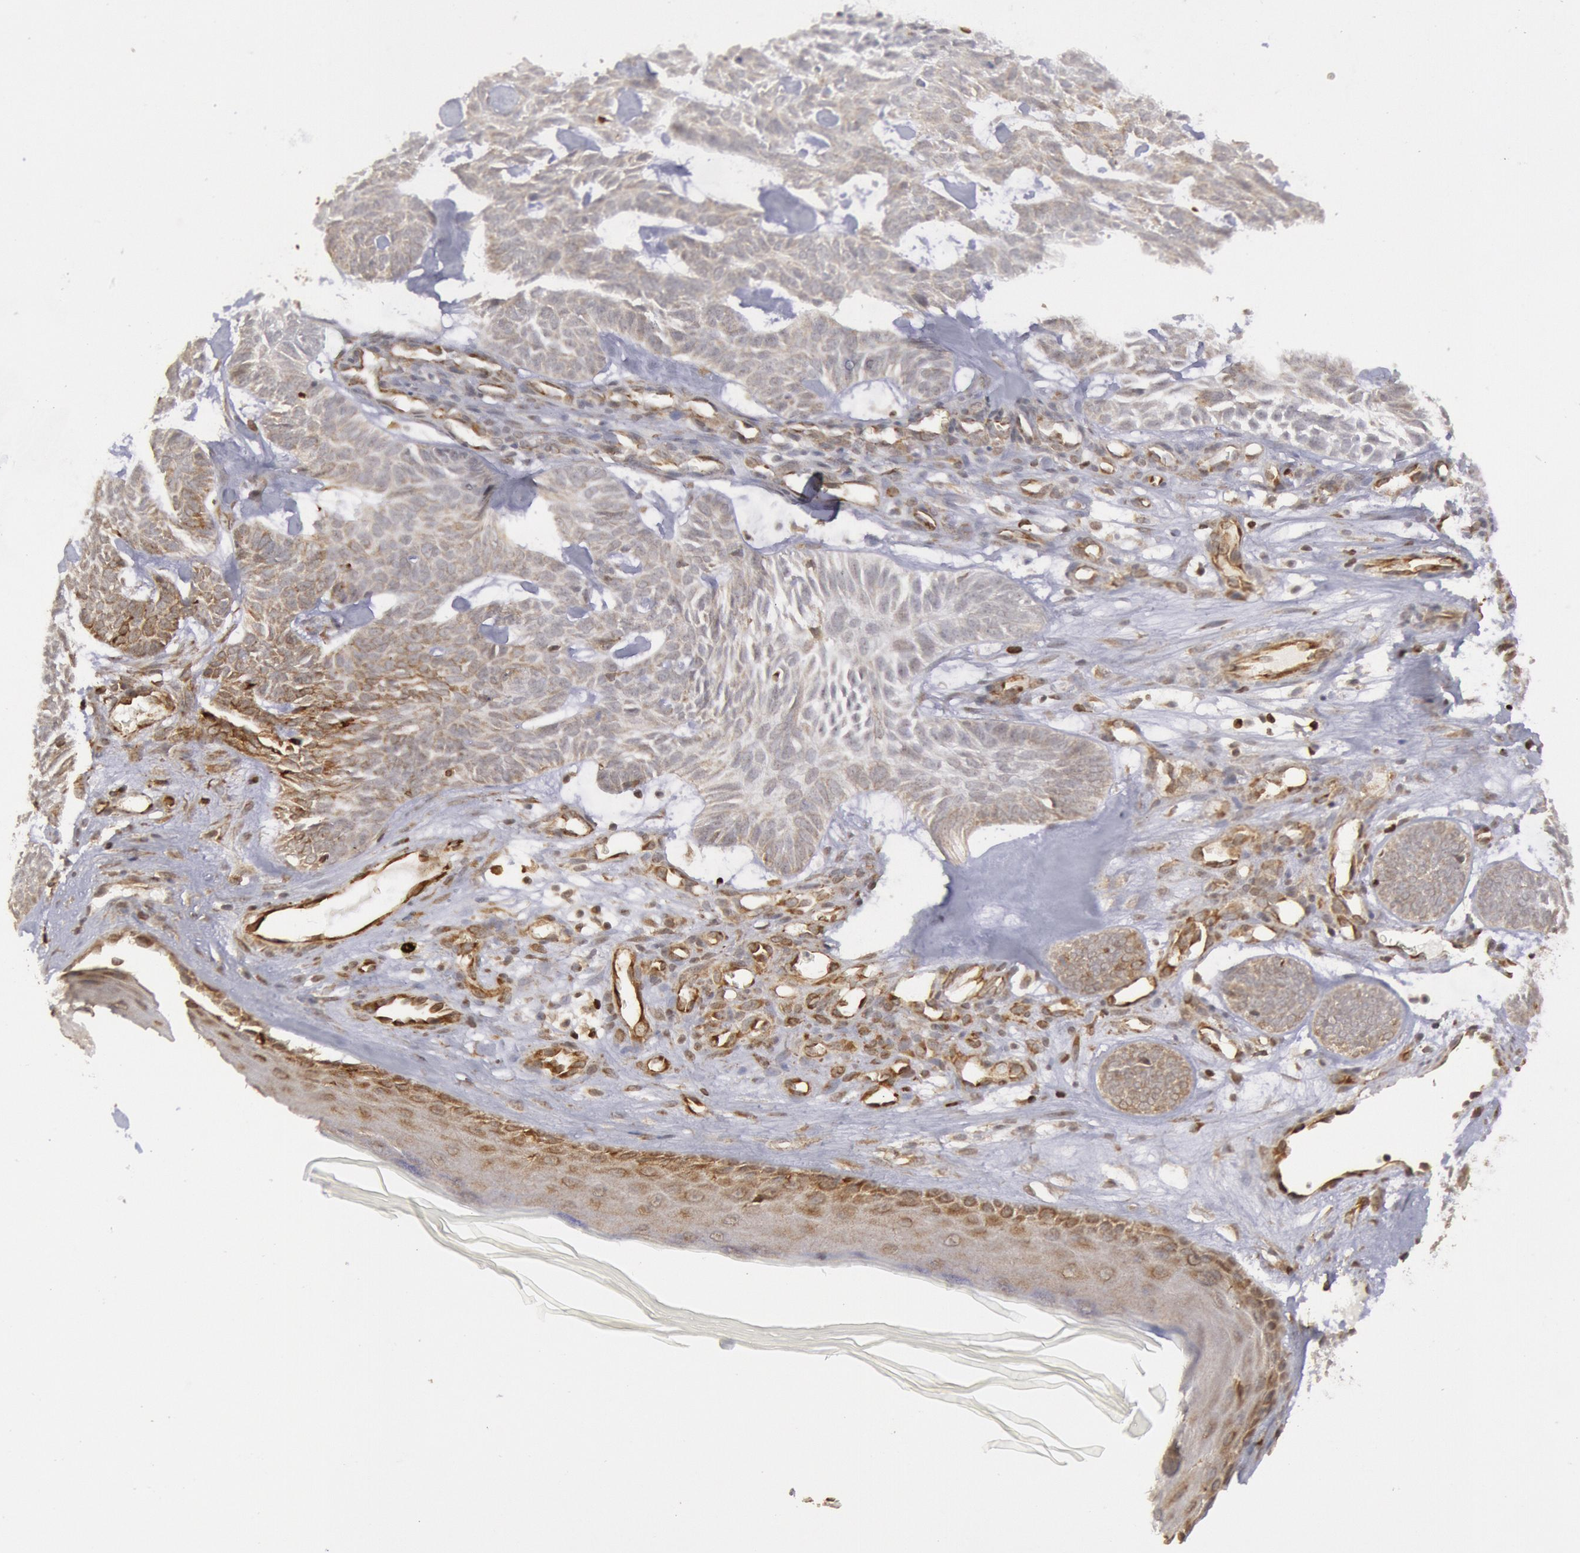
{"staining": {"intensity": "negative", "quantity": "none", "location": "none"}, "tissue": "skin cancer", "cell_type": "Tumor cells", "image_type": "cancer", "snomed": [{"axis": "morphology", "description": "Basal cell carcinoma"}, {"axis": "topography", "description": "Skin"}], "caption": "Tumor cells are negative for brown protein staining in basal cell carcinoma (skin).", "gene": "TAP2", "patient": {"sex": "male", "age": 75}}